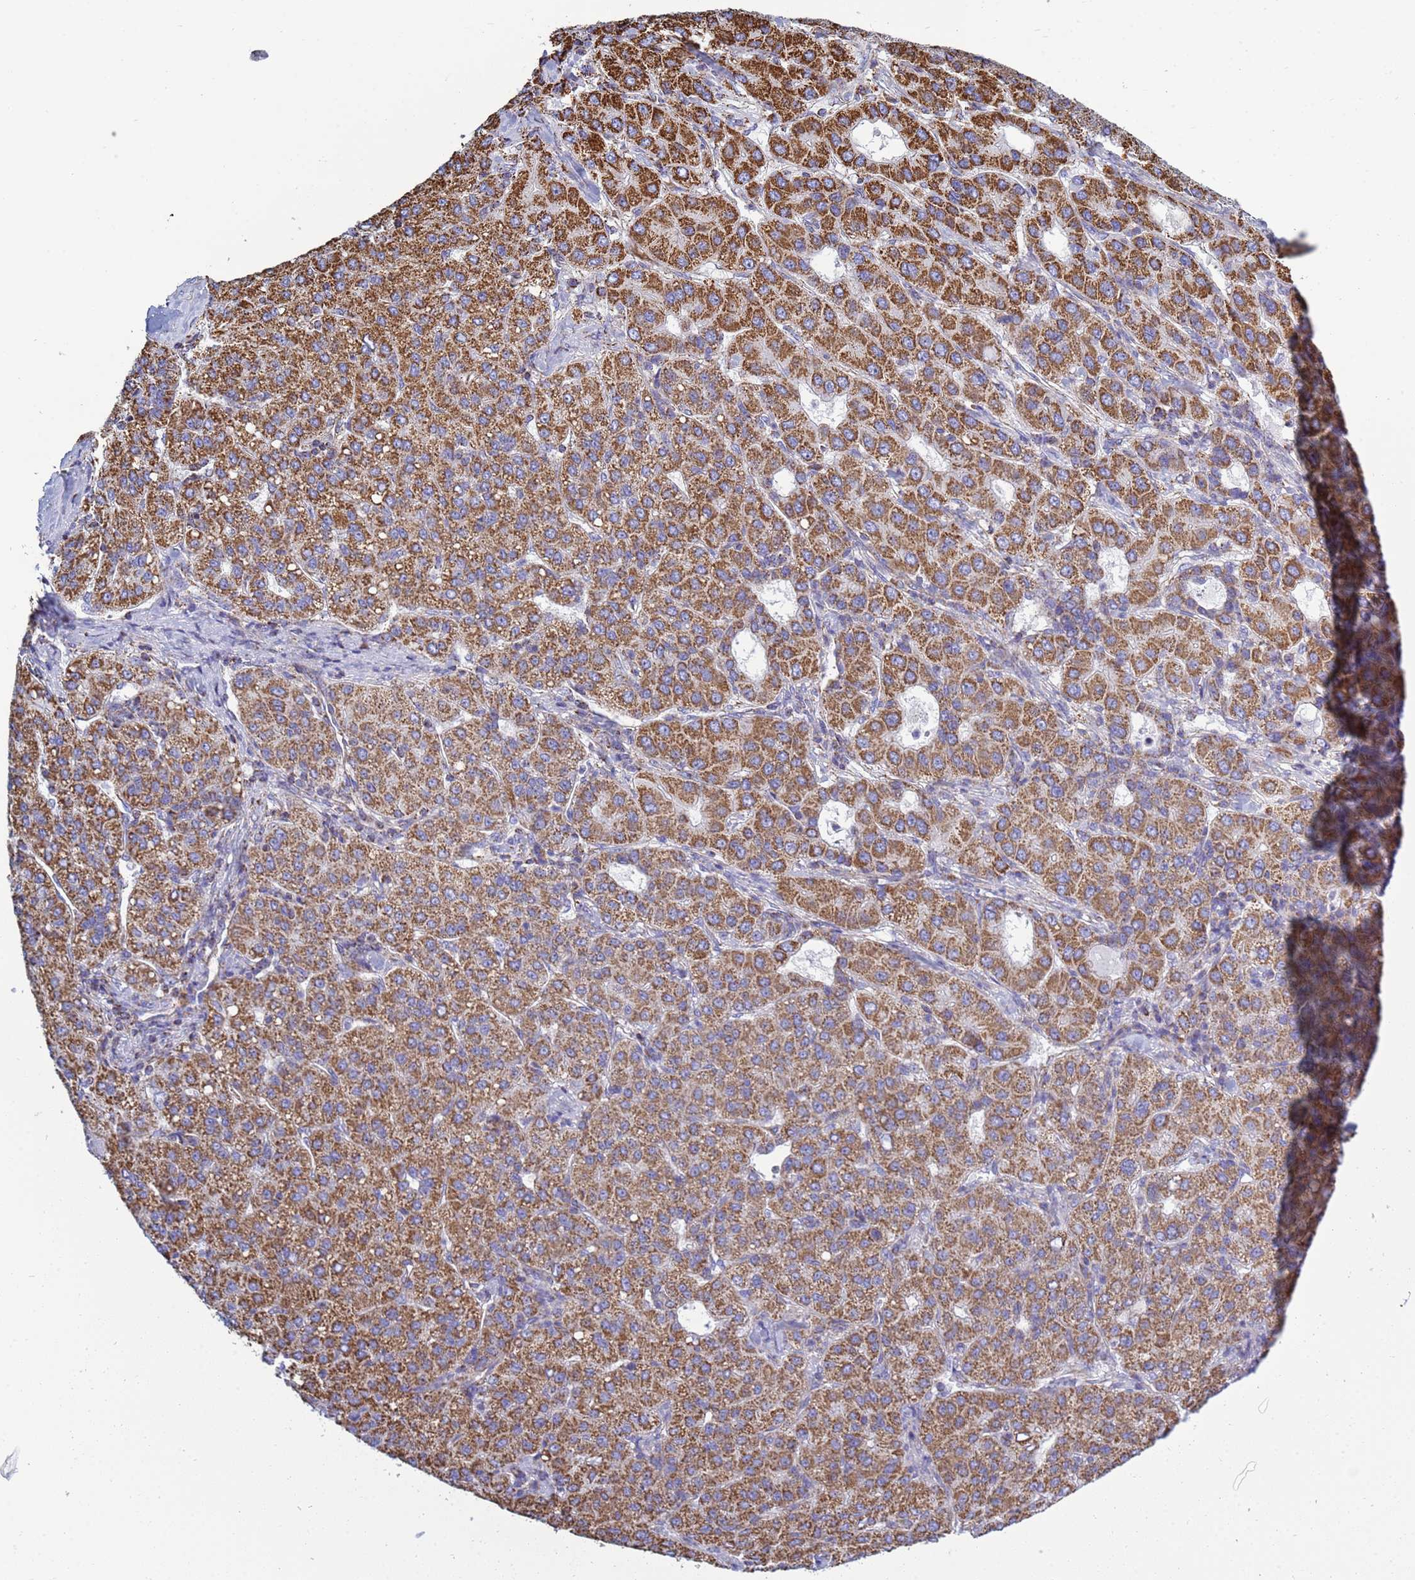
{"staining": {"intensity": "strong", "quantity": ">75%", "location": "cytoplasmic/membranous"}, "tissue": "liver cancer", "cell_type": "Tumor cells", "image_type": "cancer", "snomed": [{"axis": "morphology", "description": "Carcinoma, Hepatocellular, NOS"}, {"axis": "topography", "description": "Liver"}], "caption": "The image displays a brown stain indicating the presence of a protein in the cytoplasmic/membranous of tumor cells in liver hepatocellular carcinoma. The staining is performed using DAB (3,3'-diaminobenzidine) brown chromogen to label protein expression. The nuclei are counter-stained blue using hematoxylin.", "gene": "COQ4", "patient": {"sex": "male", "age": 65}}